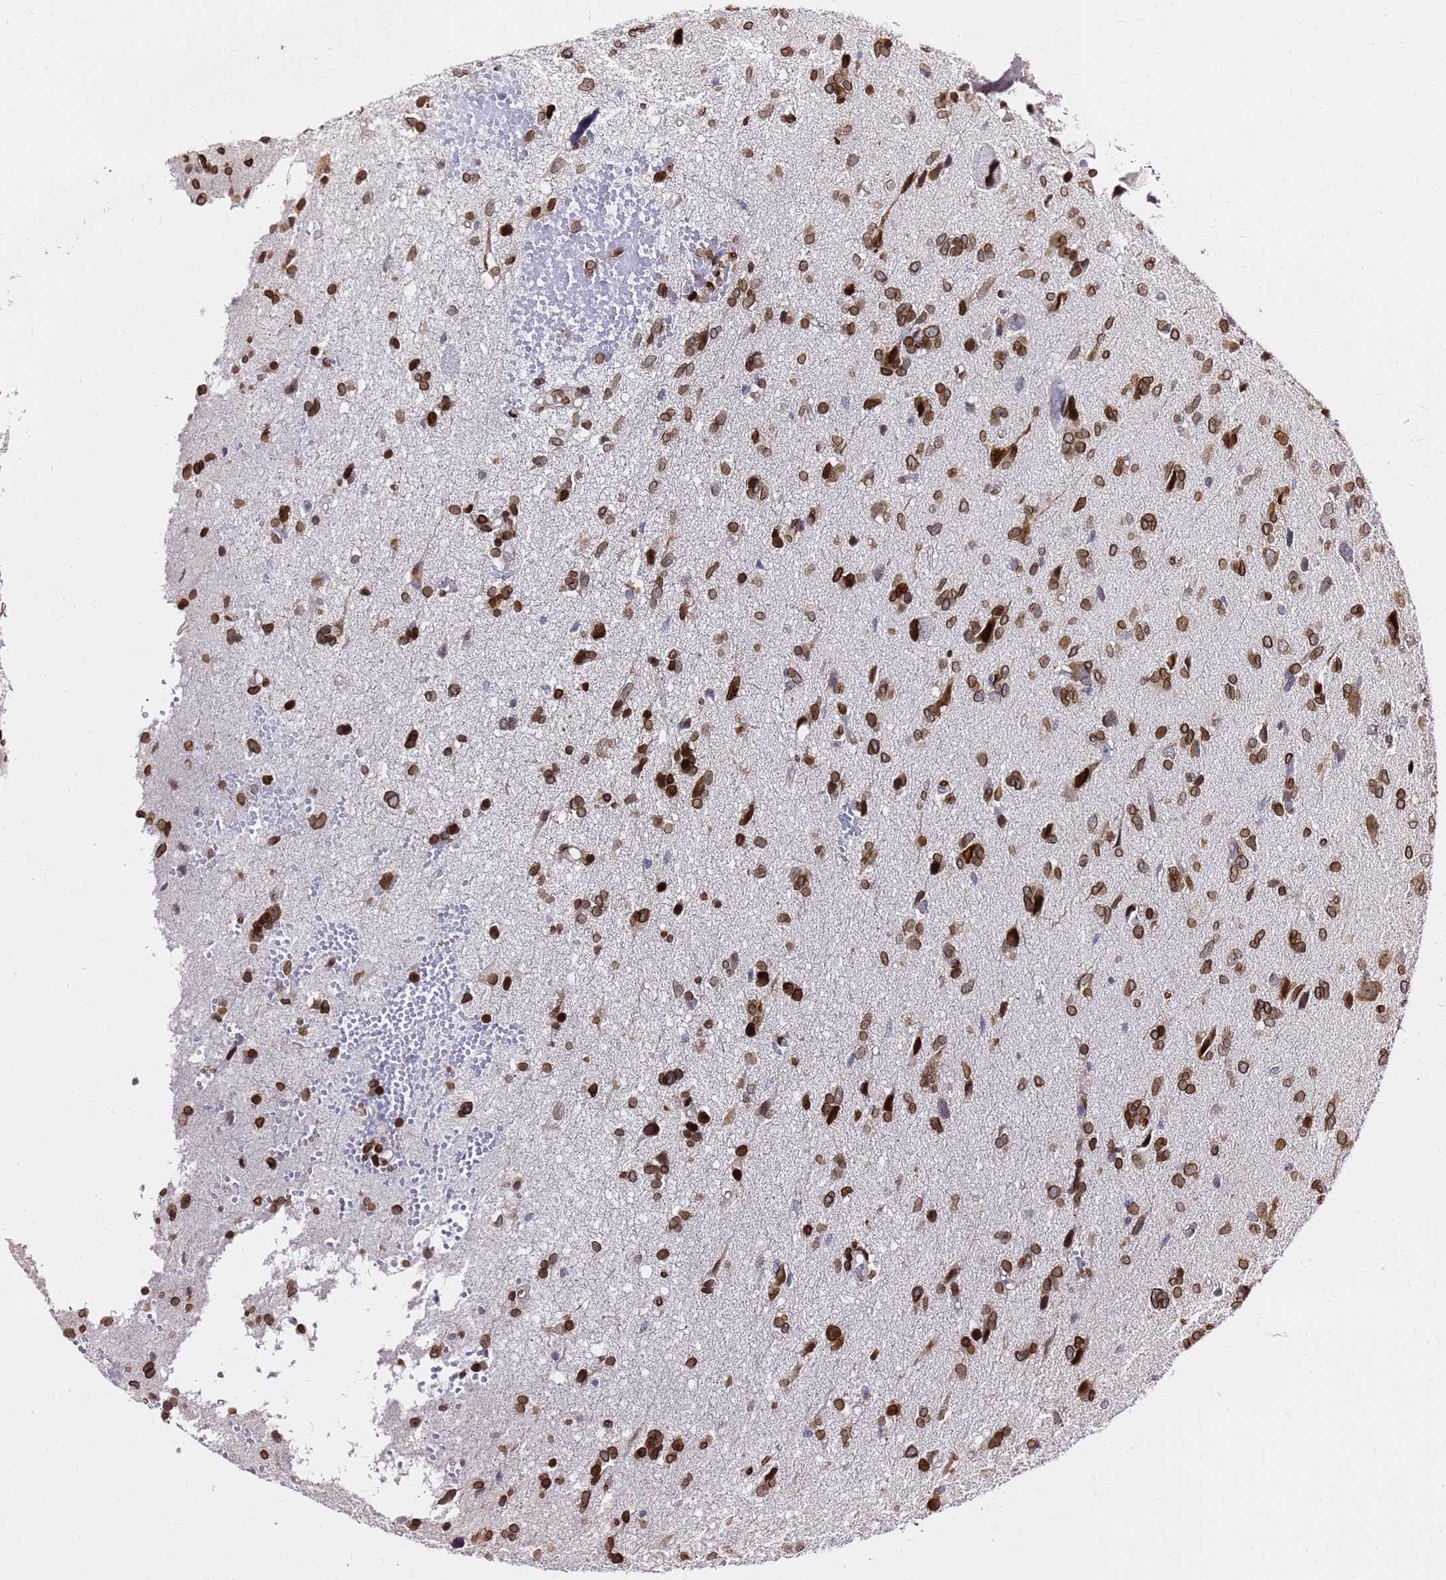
{"staining": {"intensity": "strong", "quantity": ">75%", "location": "cytoplasmic/membranous,nuclear"}, "tissue": "glioma", "cell_type": "Tumor cells", "image_type": "cancer", "snomed": [{"axis": "morphology", "description": "Glioma, malignant, High grade"}, {"axis": "topography", "description": "Brain"}], "caption": "Approximately >75% of tumor cells in human glioma demonstrate strong cytoplasmic/membranous and nuclear protein positivity as visualized by brown immunohistochemical staining.", "gene": "C6orf141", "patient": {"sex": "female", "age": 59}}